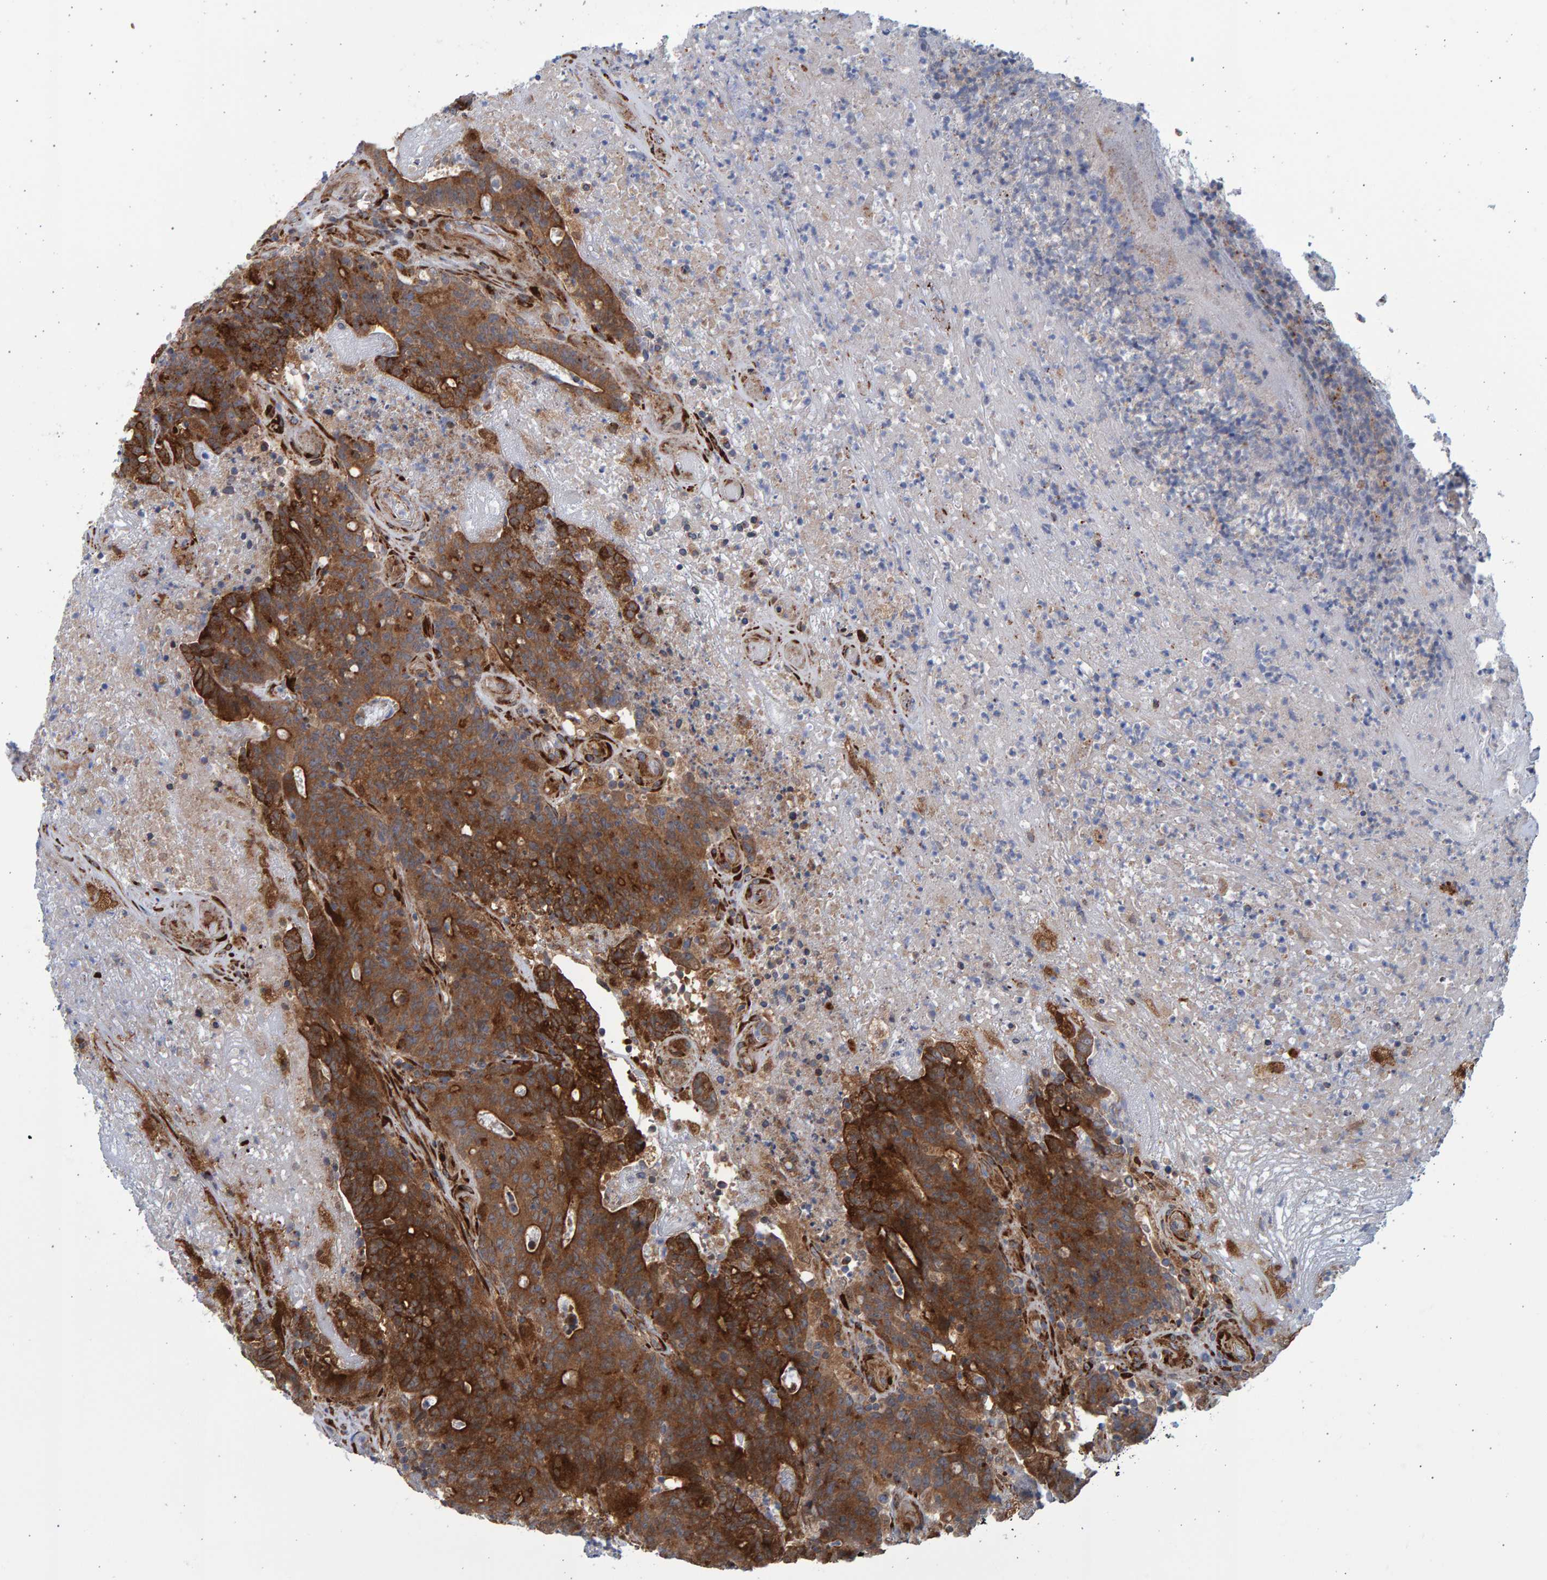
{"staining": {"intensity": "strong", "quantity": ">75%", "location": "cytoplasmic/membranous"}, "tissue": "colorectal cancer", "cell_type": "Tumor cells", "image_type": "cancer", "snomed": [{"axis": "morphology", "description": "Normal tissue, NOS"}, {"axis": "morphology", "description": "Adenocarcinoma, NOS"}, {"axis": "topography", "description": "Colon"}], "caption": "DAB (3,3'-diaminobenzidine) immunohistochemical staining of colorectal cancer (adenocarcinoma) reveals strong cytoplasmic/membranous protein expression in approximately >75% of tumor cells.", "gene": "LRBA", "patient": {"sex": "female", "age": 75}}